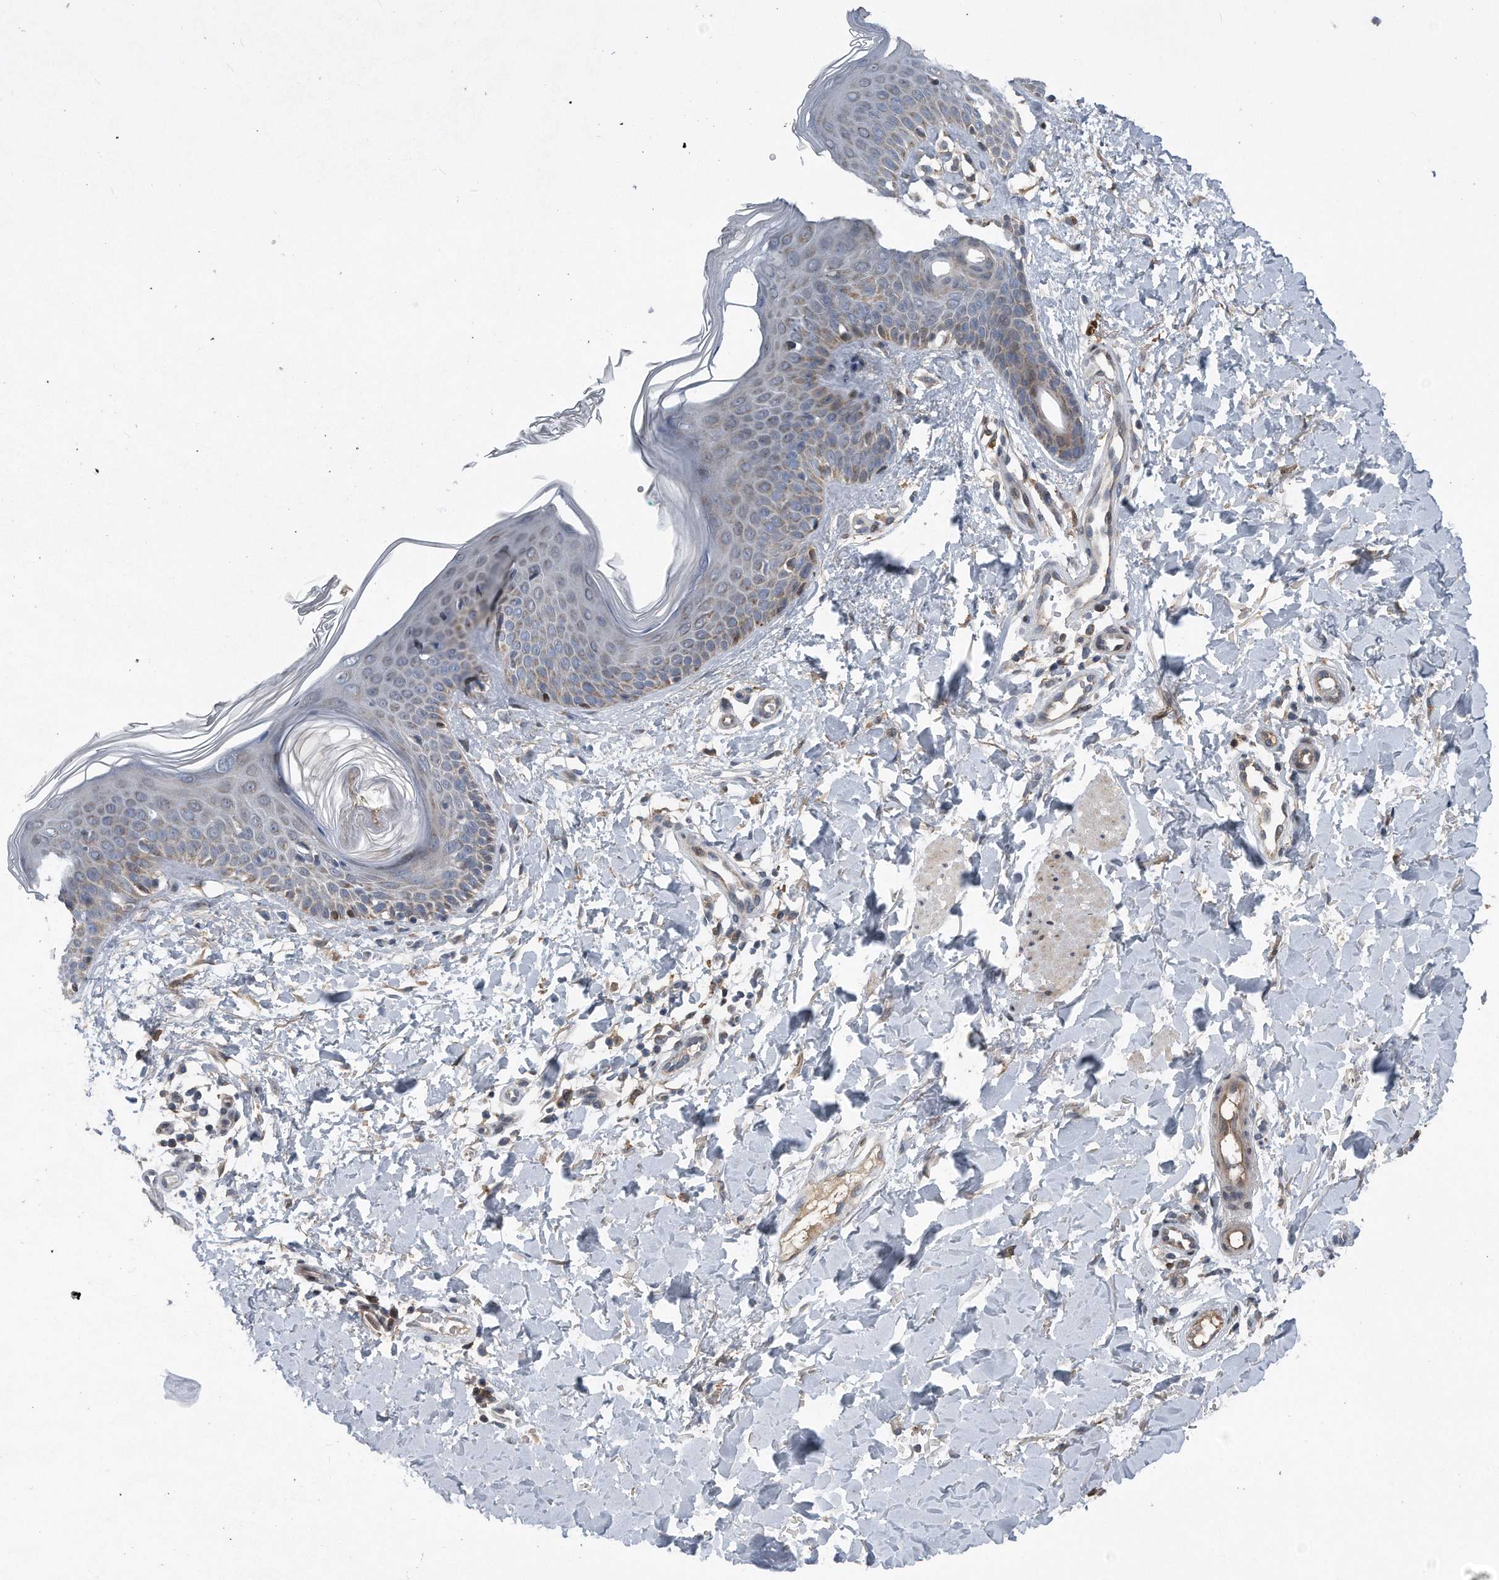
{"staining": {"intensity": "moderate", "quantity": ">75%", "location": "cytoplasmic/membranous"}, "tissue": "skin", "cell_type": "Fibroblasts", "image_type": "normal", "snomed": [{"axis": "morphology", "description": "Normal tissue, NOS"}, {"axis": "topography", "description": "Skin"}], "caption": "Immunohistochemical staining of normal human skin exhibits moderate cytoplasmic/membranous protein staining in about >75% of fibroblasts. (DAB (3,3'-diaminobenzidine) IHC, brown staining for protein, blue staining for nuclei).", "gene": "DST", "patient": {"sex": "male", "age": 37}}